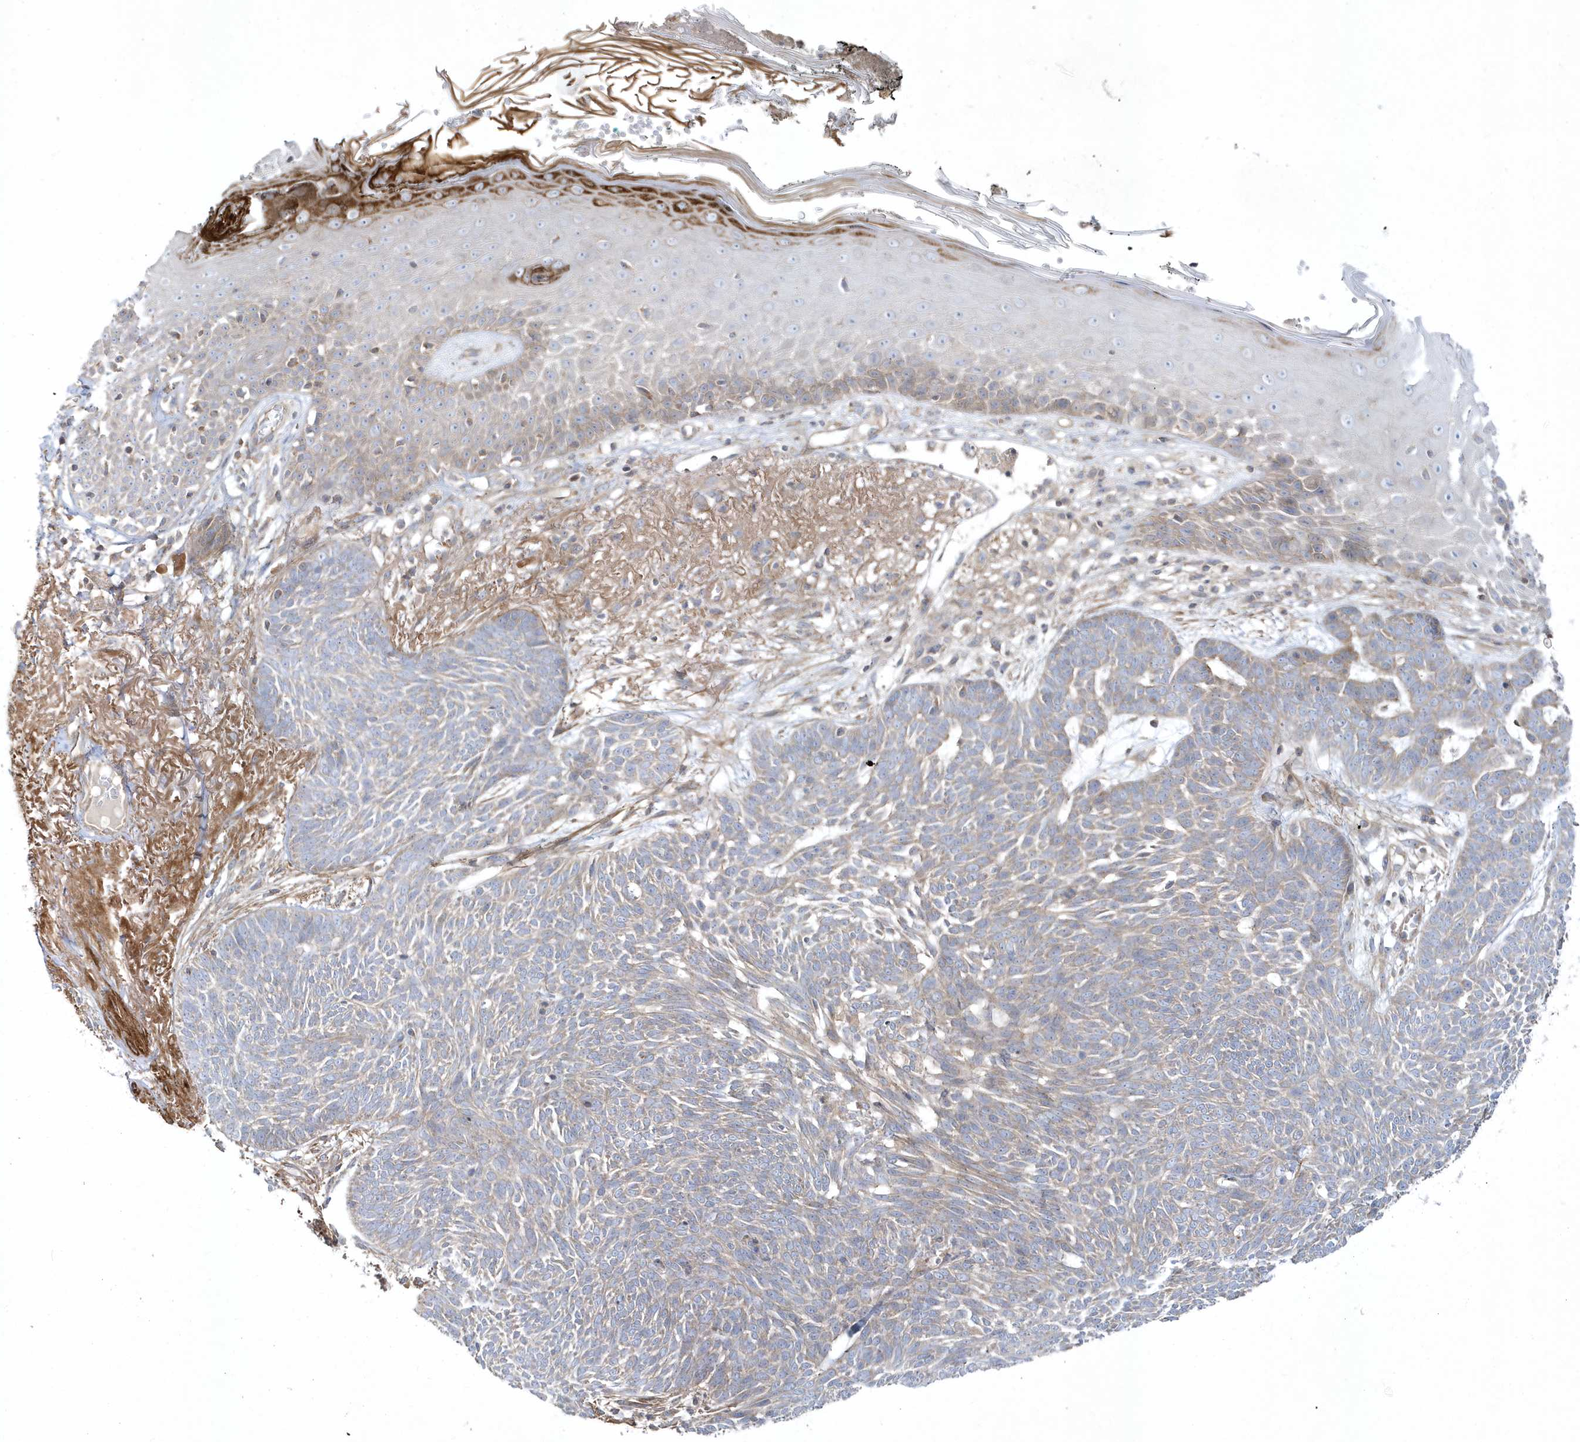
{"staining": {"intensity": "negative", "quantity": "none", "location": "none"}, "tissue": "skin cancer", "cell_type": "Tumor cells", "image_type": "cancer", "snomed": [{"axis": "morphology", "description": "Normal tissue, NOS"}, {"axis": "morphology", "description": "Basal cell carcinoma"}, {"axis": "topography", "description": "Skin"}], "caption": "A histopathology image of human skin basal cell carcinoma is negative for staining in tumor cells.", "gene": "LEXM", "patient": {"sex": "male", "age": 64}}